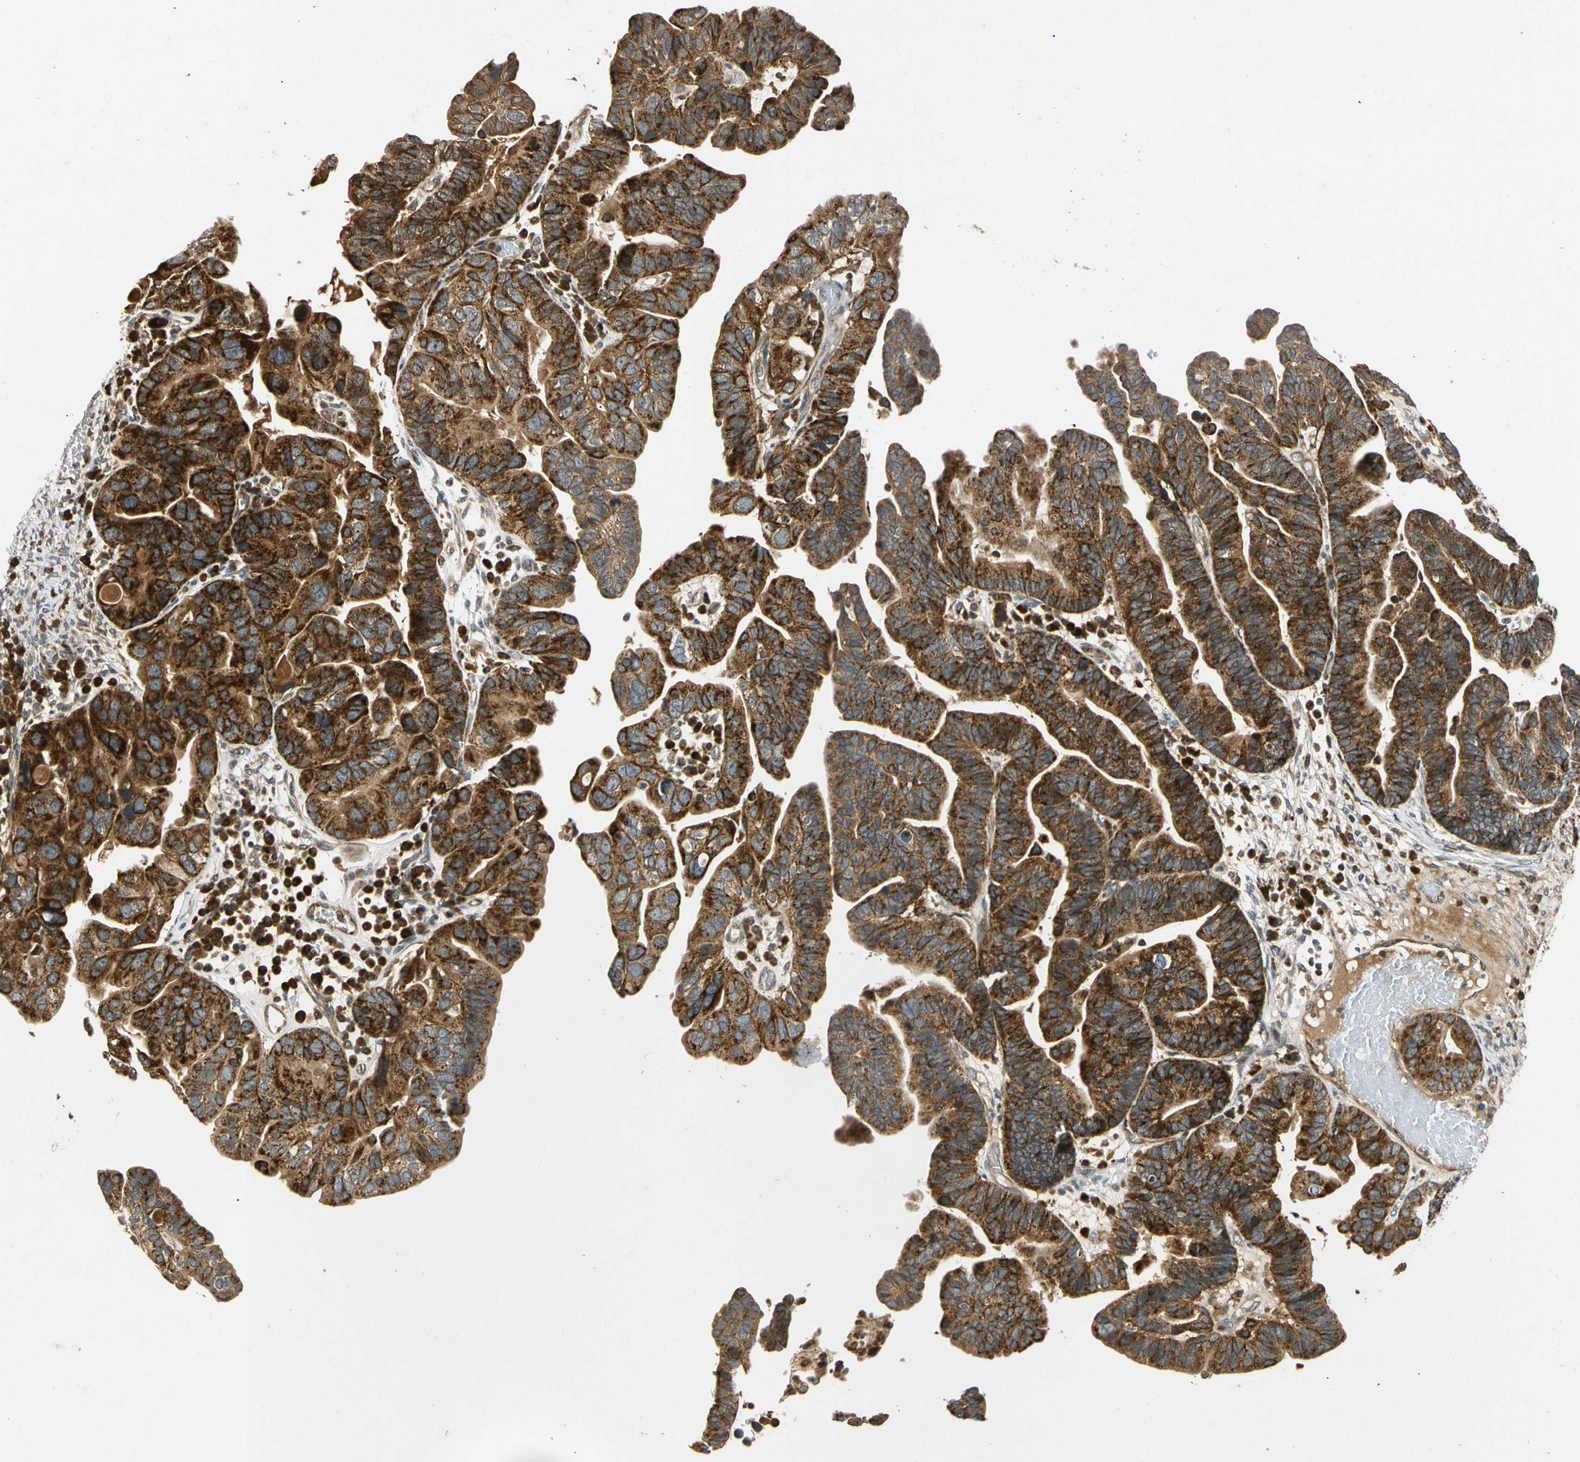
{"staining": {"intensity": "strong", "quantity": ">75%", "location": "cytoplasmic/membranous"}, "tissue": "ovarian cancer", "cell_type": "Tumor cells", "image_type": "cancer", "snomed": [{"axis": "morphology", "description": "Cystadenocarcinoma, serous, NOS"}, {"axis": "topography", "description": "Ovary"}], "caption": "Immunohistochemistry (IHC) of human serous cystadenocarcinoma (ovarian) reveals high levels of strong cytoplasmic/membranous expression in approximately >75% of tumor cells.", "gene": "MRPS22", "patient": {"sex": "female", "age": 56}}